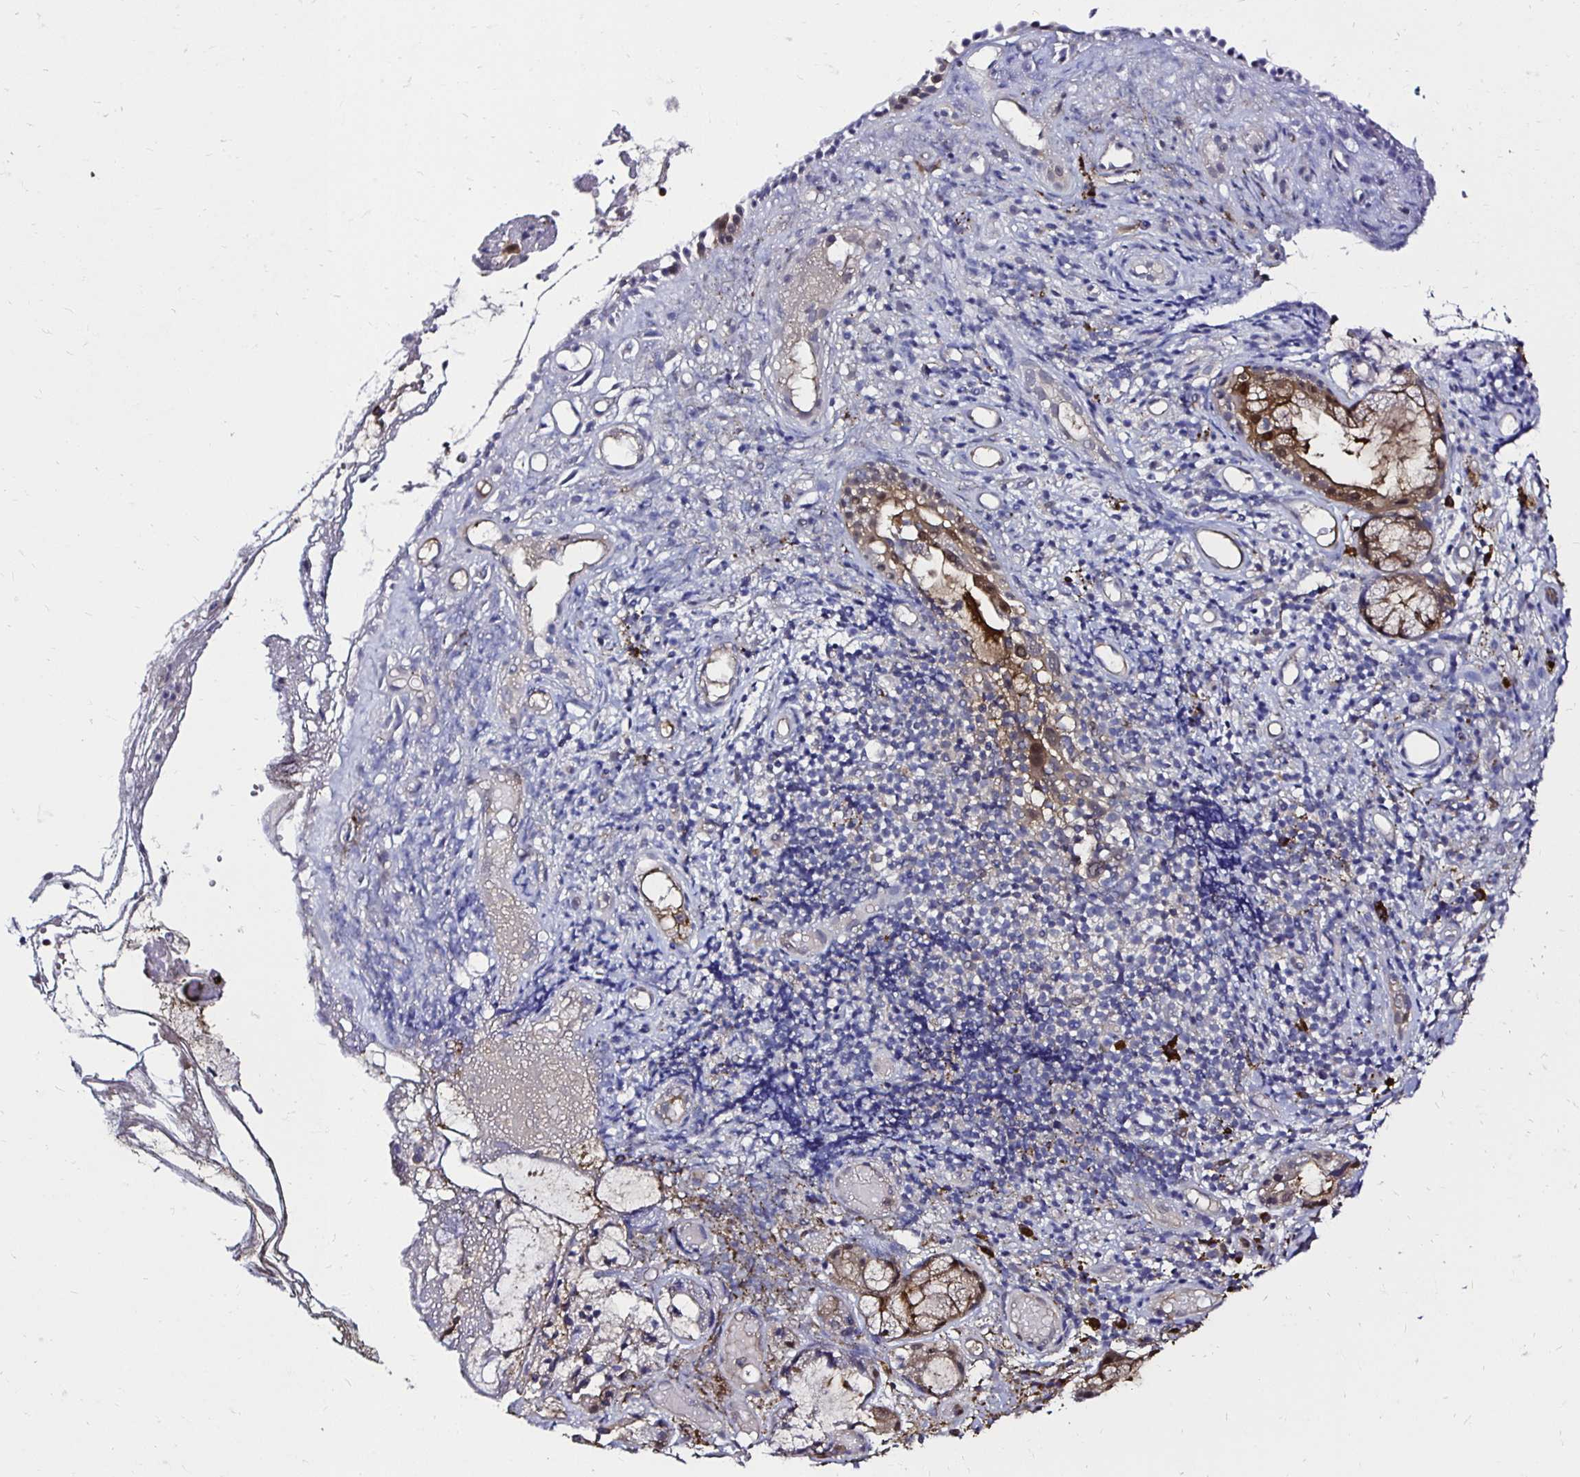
{"staining": {"intensity": "weak", "quantity": "25%-75%", "location": "cytoplasmic/membranous"}, "tissue": "nasopharynx", "cell_type": "Respiratory epithelial cells", "image_type": "normal", "snomed": [{"axis": "morphology", "description": "Normal tissue, NOS"}, {"axis": "morphology", "description": "Inflammation, NOS"}, {"axis": "topography", "description": "Nasopharynx"}], "caption": "A brown stain highlights weak cytoplasmic/membranous expression of a protein in respiratory epithelial cells of benign nasopharynx. (DAB IHC, brown staining for protein, blue staining for nuclei).", "gene": "TXN", "patient": {"sex": "male", "age": 54}}